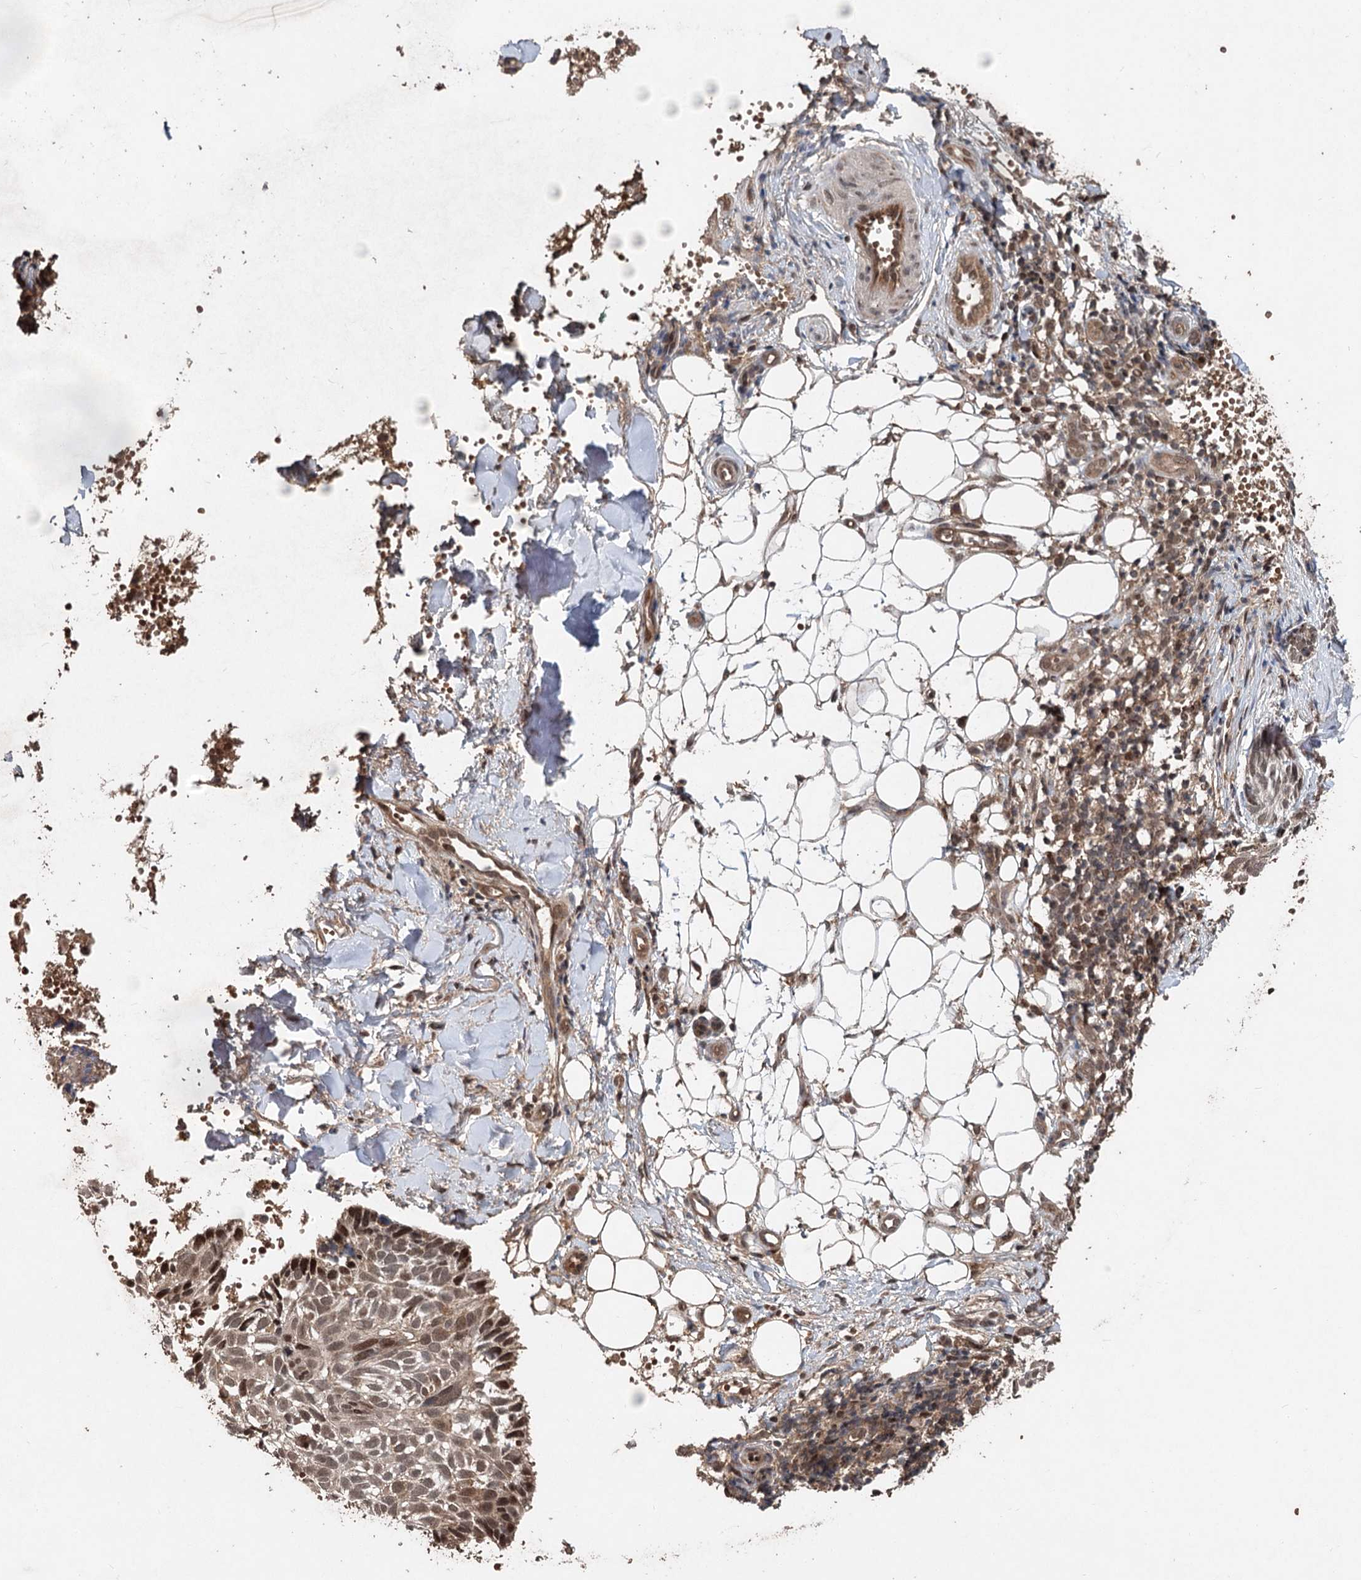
{"staining": {"intensity": "moderate", "quantity": "25%-75%", "location": "nuclear"}, "tissue": "skin cancer", "cell_type": "Tumor cells", "image_type": "cancer", "snomed": [{"axis": "morphology", "description": "Normal tissue, NOS"}, {"axis": "morphology", "description": "Basal cell carcinoma"}, {"axis": "topography", "description": "Skin"}], "caption": "A histopathology image of human skin cancer (basal cell carcinoma) stained for a protein demonstrates moderate nuclear brown staining in tumor cells.", "gene": "FBXO7", "patient": {"sex": "male", "age": 66}}